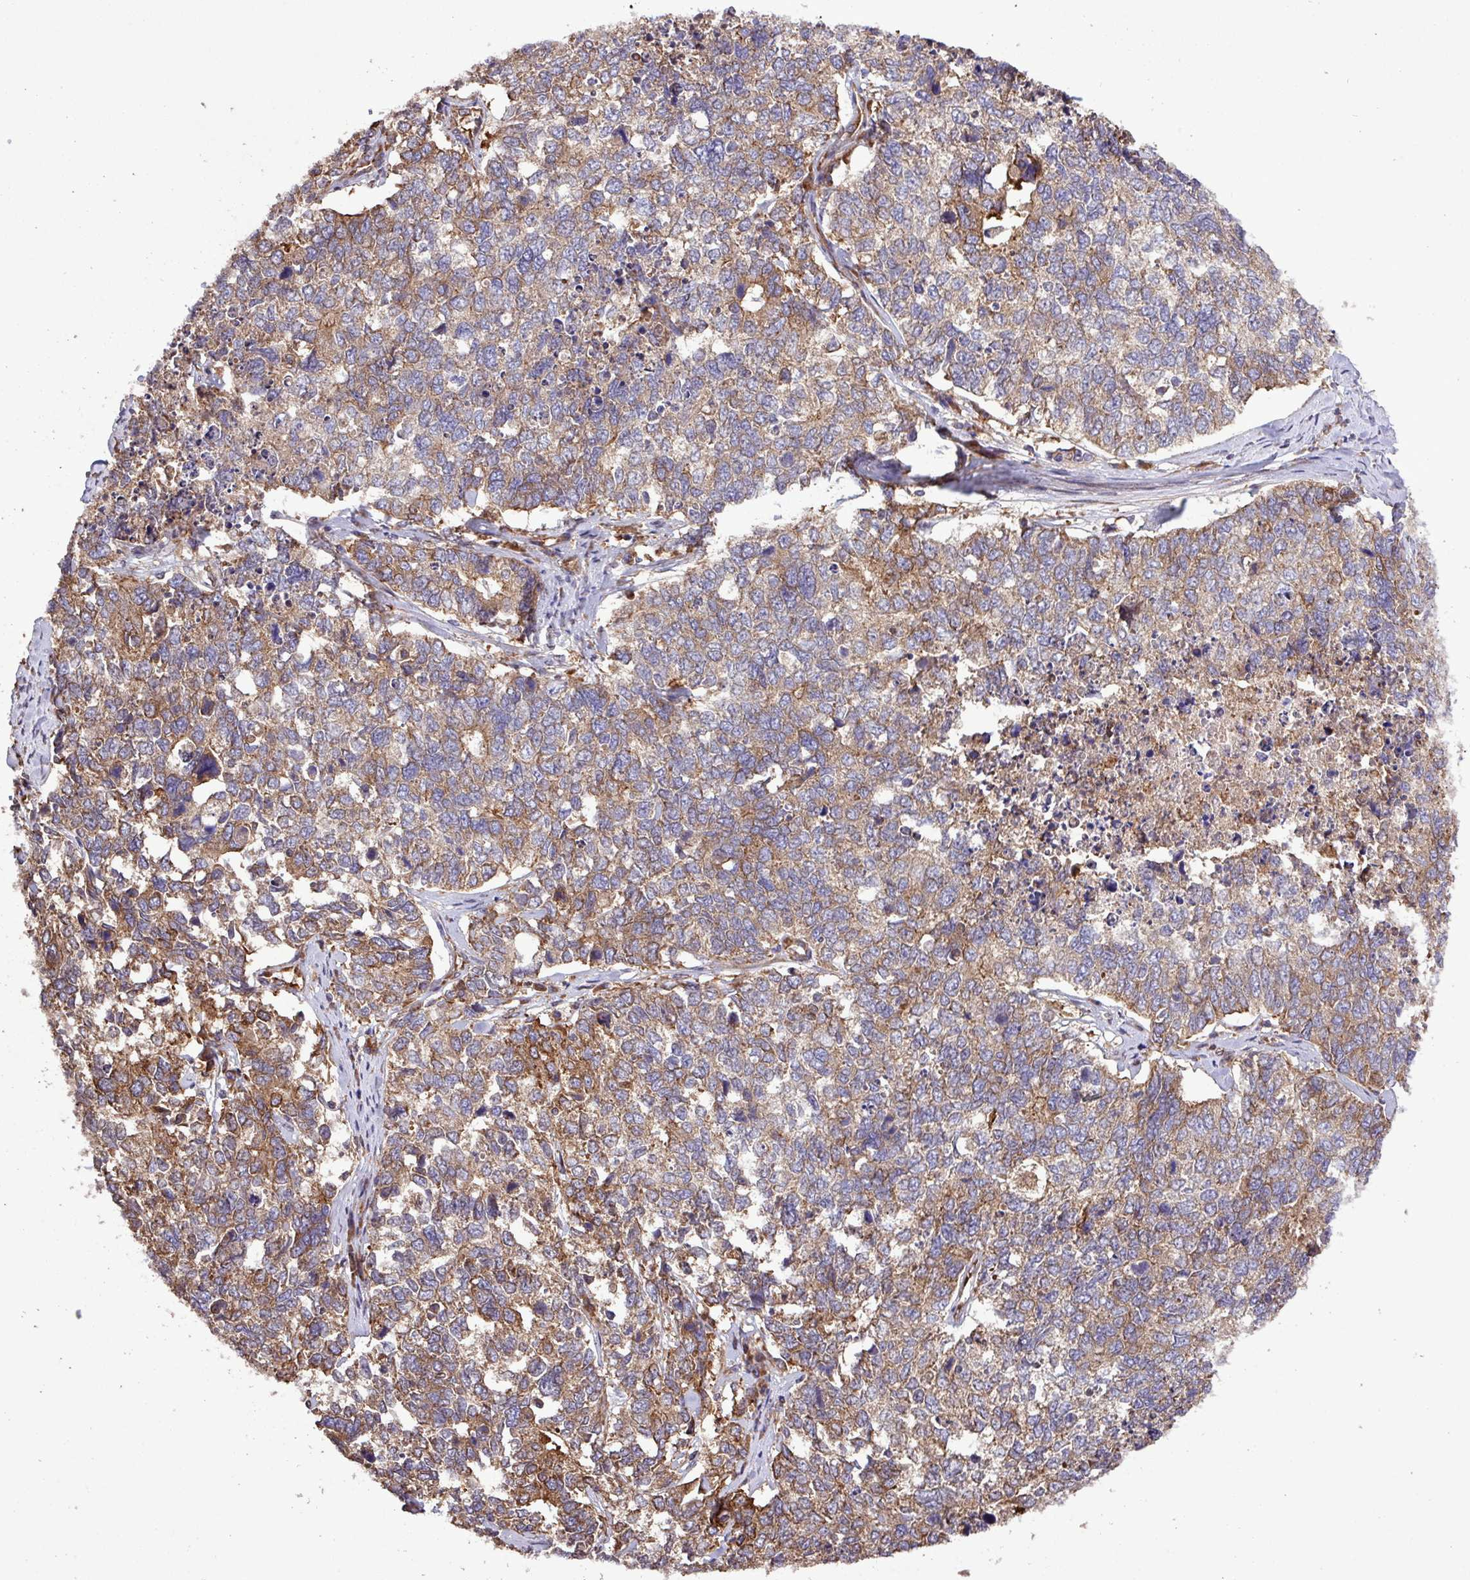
{"staining": {"intensity": "moderate", "quantity": "25%-75%", "location": "cytoplasmic/membranous"}, "tissue": "cervical cancer", "cell_type": "Tumor cells", "image_type": "cancer", "snomed": [{"axis": "morphology", "description": "Squamous cell carcinoma, NOS"}, {"axis": "topography", "description": "Cervix"}], "caption": "Tumor cells show moderate cytoplasmic/membranous expression in about 25%-75% of cells in squamous cell carcinoma (cervical).", "gene": "MEGF6", "patient": {"sex": "female", "age": 63}}